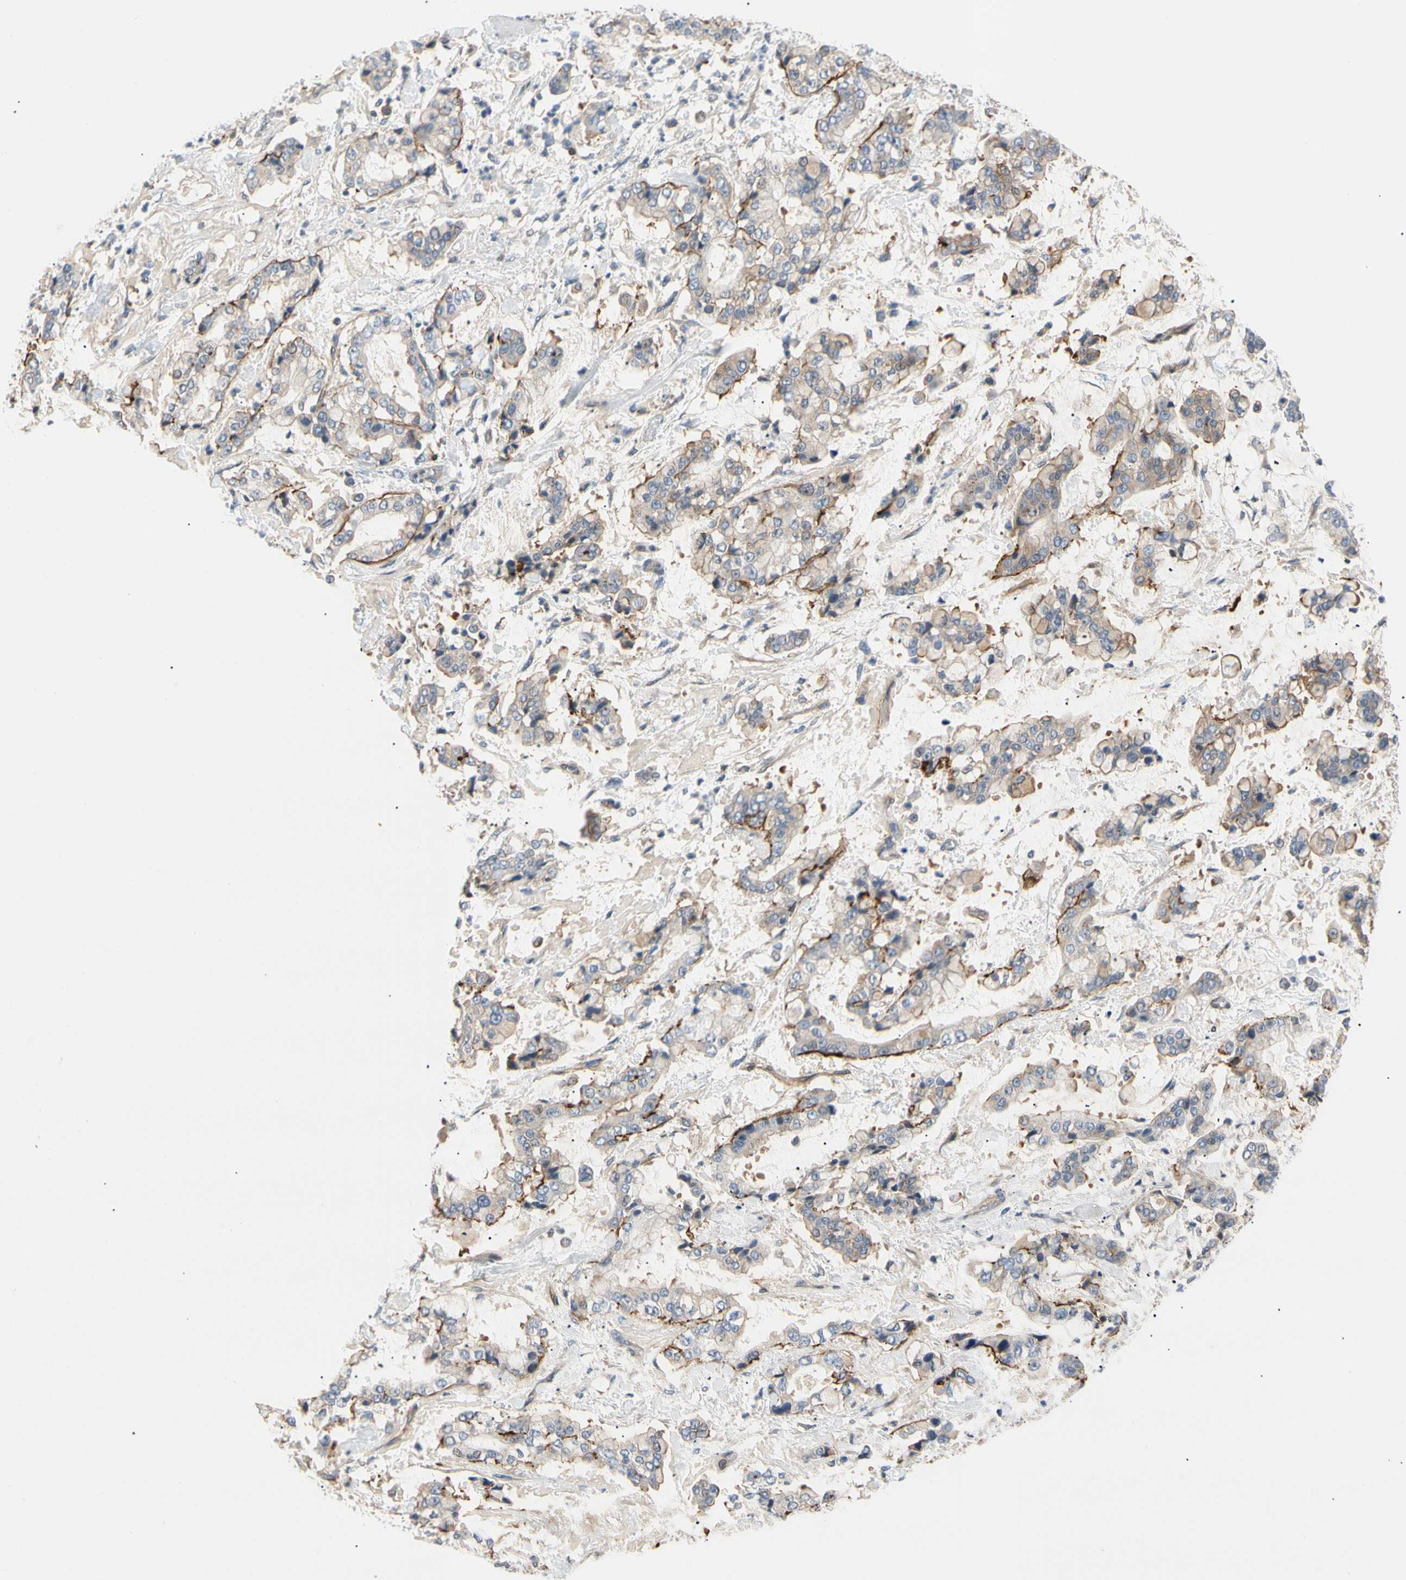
{"staining": {"intensity": "moderate", "quantity": "25%-75%", "location": "cytoplasmic/membranous"}, "tissue": "stomach cancer", "cell_type": "Tumor cells", "image_type": "cancer", "snomed": [{"axis": "morphology", "description": "Normal tissue, NOS"}, {"axis": "morphology", "description": "Adenocarcinoma, NOS"}, {"axis": "topography", "description": "Stomach, upper"}, {"axis": "topography", "description": "Stomach"}], "caption": "Stomach cancer tissue reveals moderate cytoplasmic/membranous expression in about 25%-75% of tumor cells", "gene": "TNFRSF18", "patient": {"sex": "male", "age": 76}}